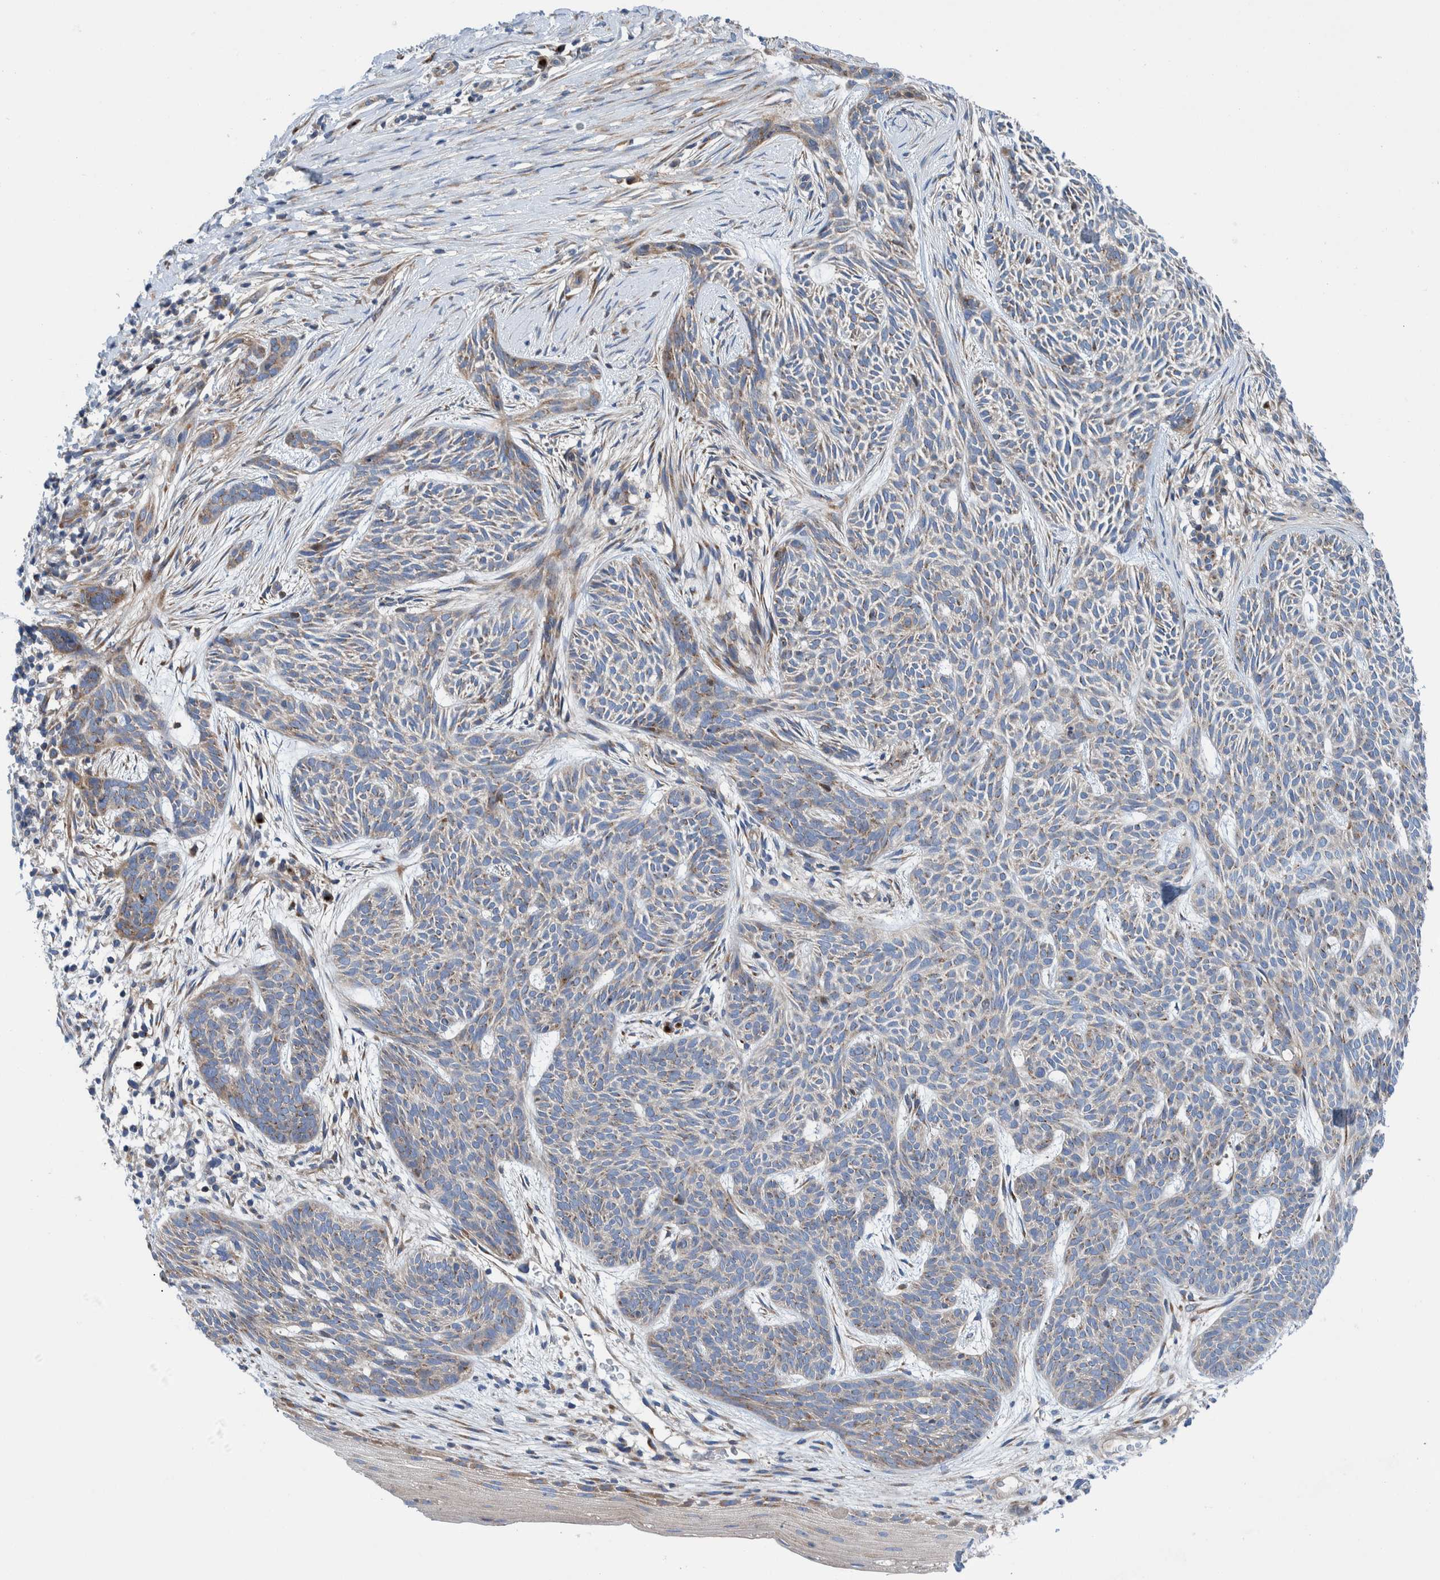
{"staining": {"intensity": "weak", "quantity": "25%-75%", "location": "cytoplasmic/membranous"}, "tissue": "skin cancer", "cell_type": "Tumor cells", "image_type": "cancer", "snomed": [{"axis": "morphology", "description": "Basal cell carcinoma"}, {"axis": "topography", "description": "Skin"}], "caption": "This is a photomicrograph of immunohistochemistry (IHC) staining of skin basal cell carcinoma, which shows weak staining in the cytoplasmic/membranous of tumor cells.", "gene": "TRIM58", "patient": {"sex": "female", "age": 59}}